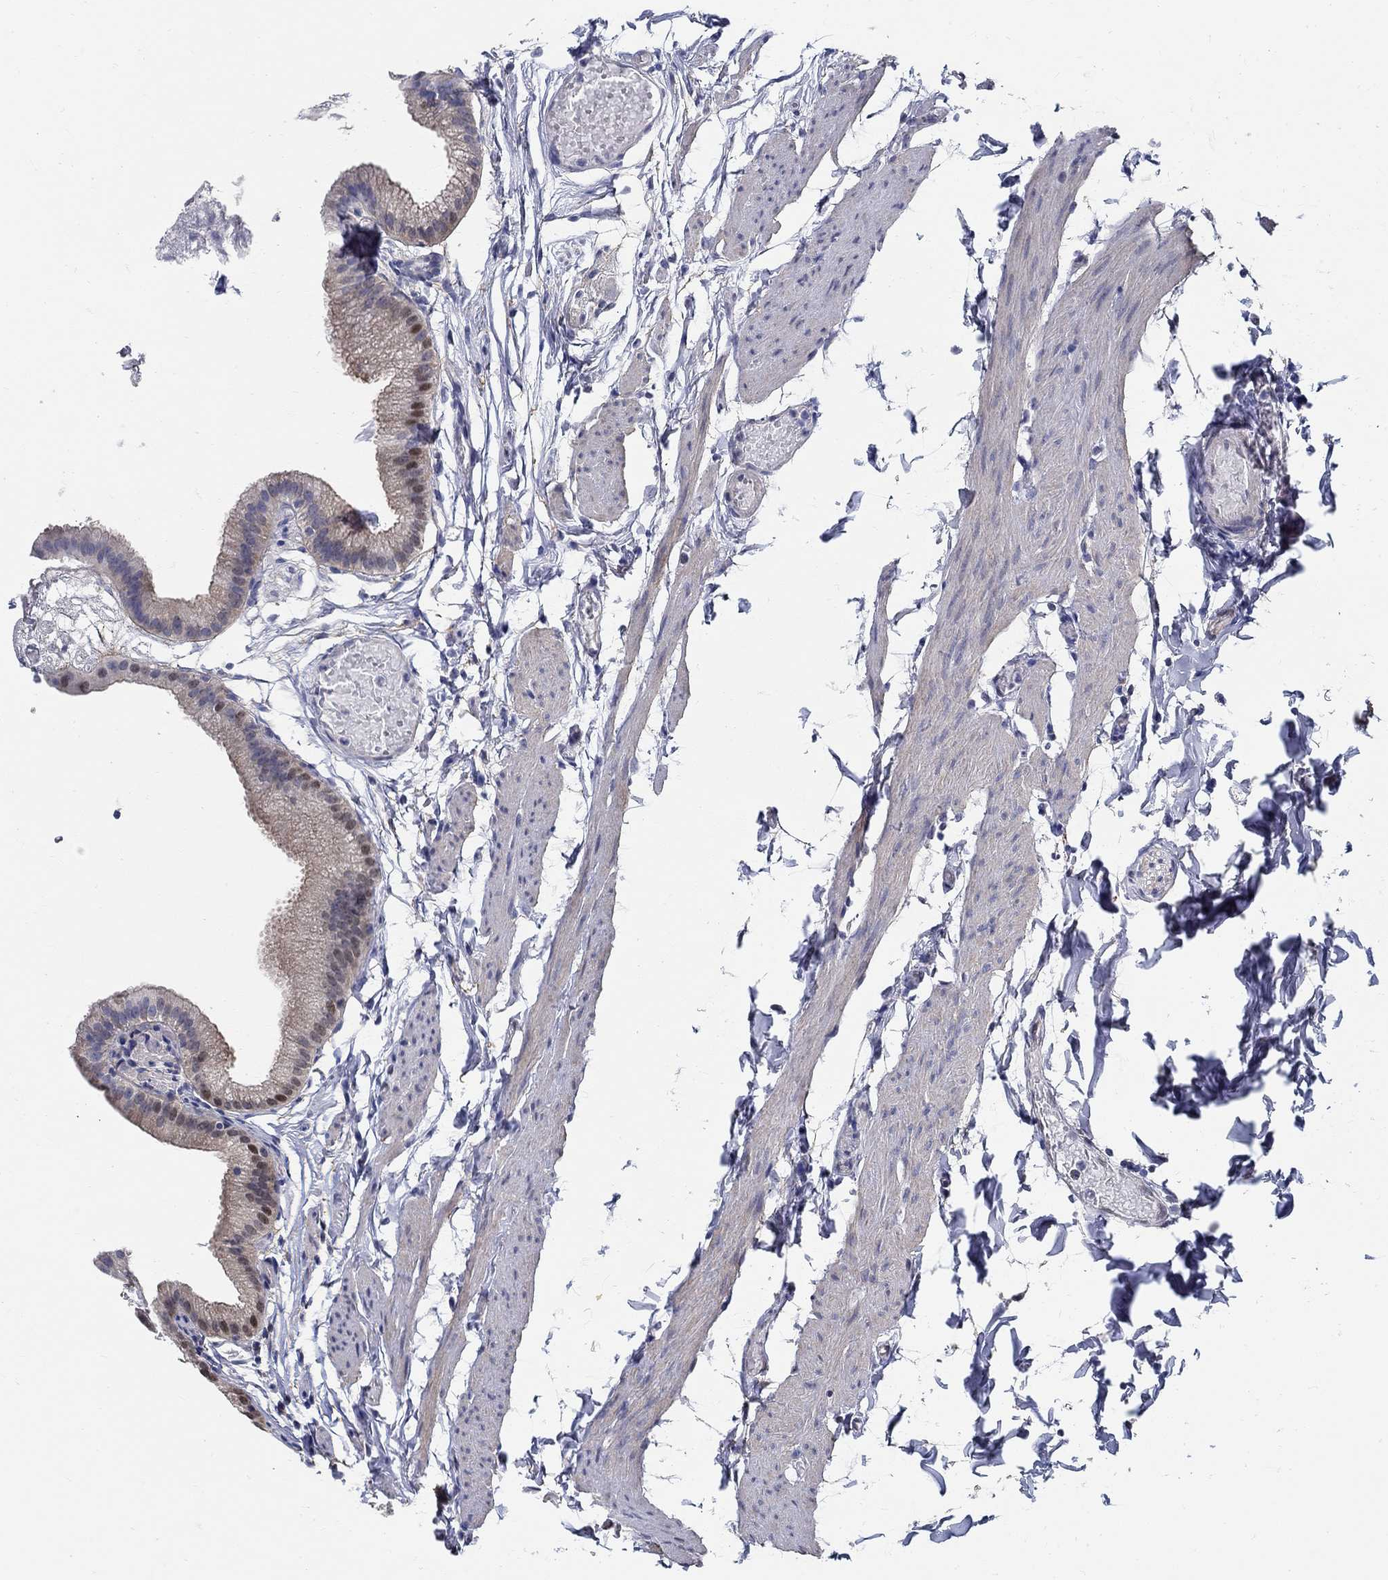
{"staining": {"intensity": "moderate", "quantity": "<25%", "location": "nuclear"}, "tissue": "gallbladder", "cell_type": "Glandular cells", "image_type": "normal", "snomed": [{"axis": "morphology", "description": "Normal tissue, NOS"}, {"axis": "topography", "description": "Gallbladder"}], "caption": "This photomicrograph exhibits IHC staining of normal gallbladder, with low moderate nuclear staining in about <25% of glandular cells.", "gene": "C16orf46", "patient": {"sex": "female", "age": 45}}